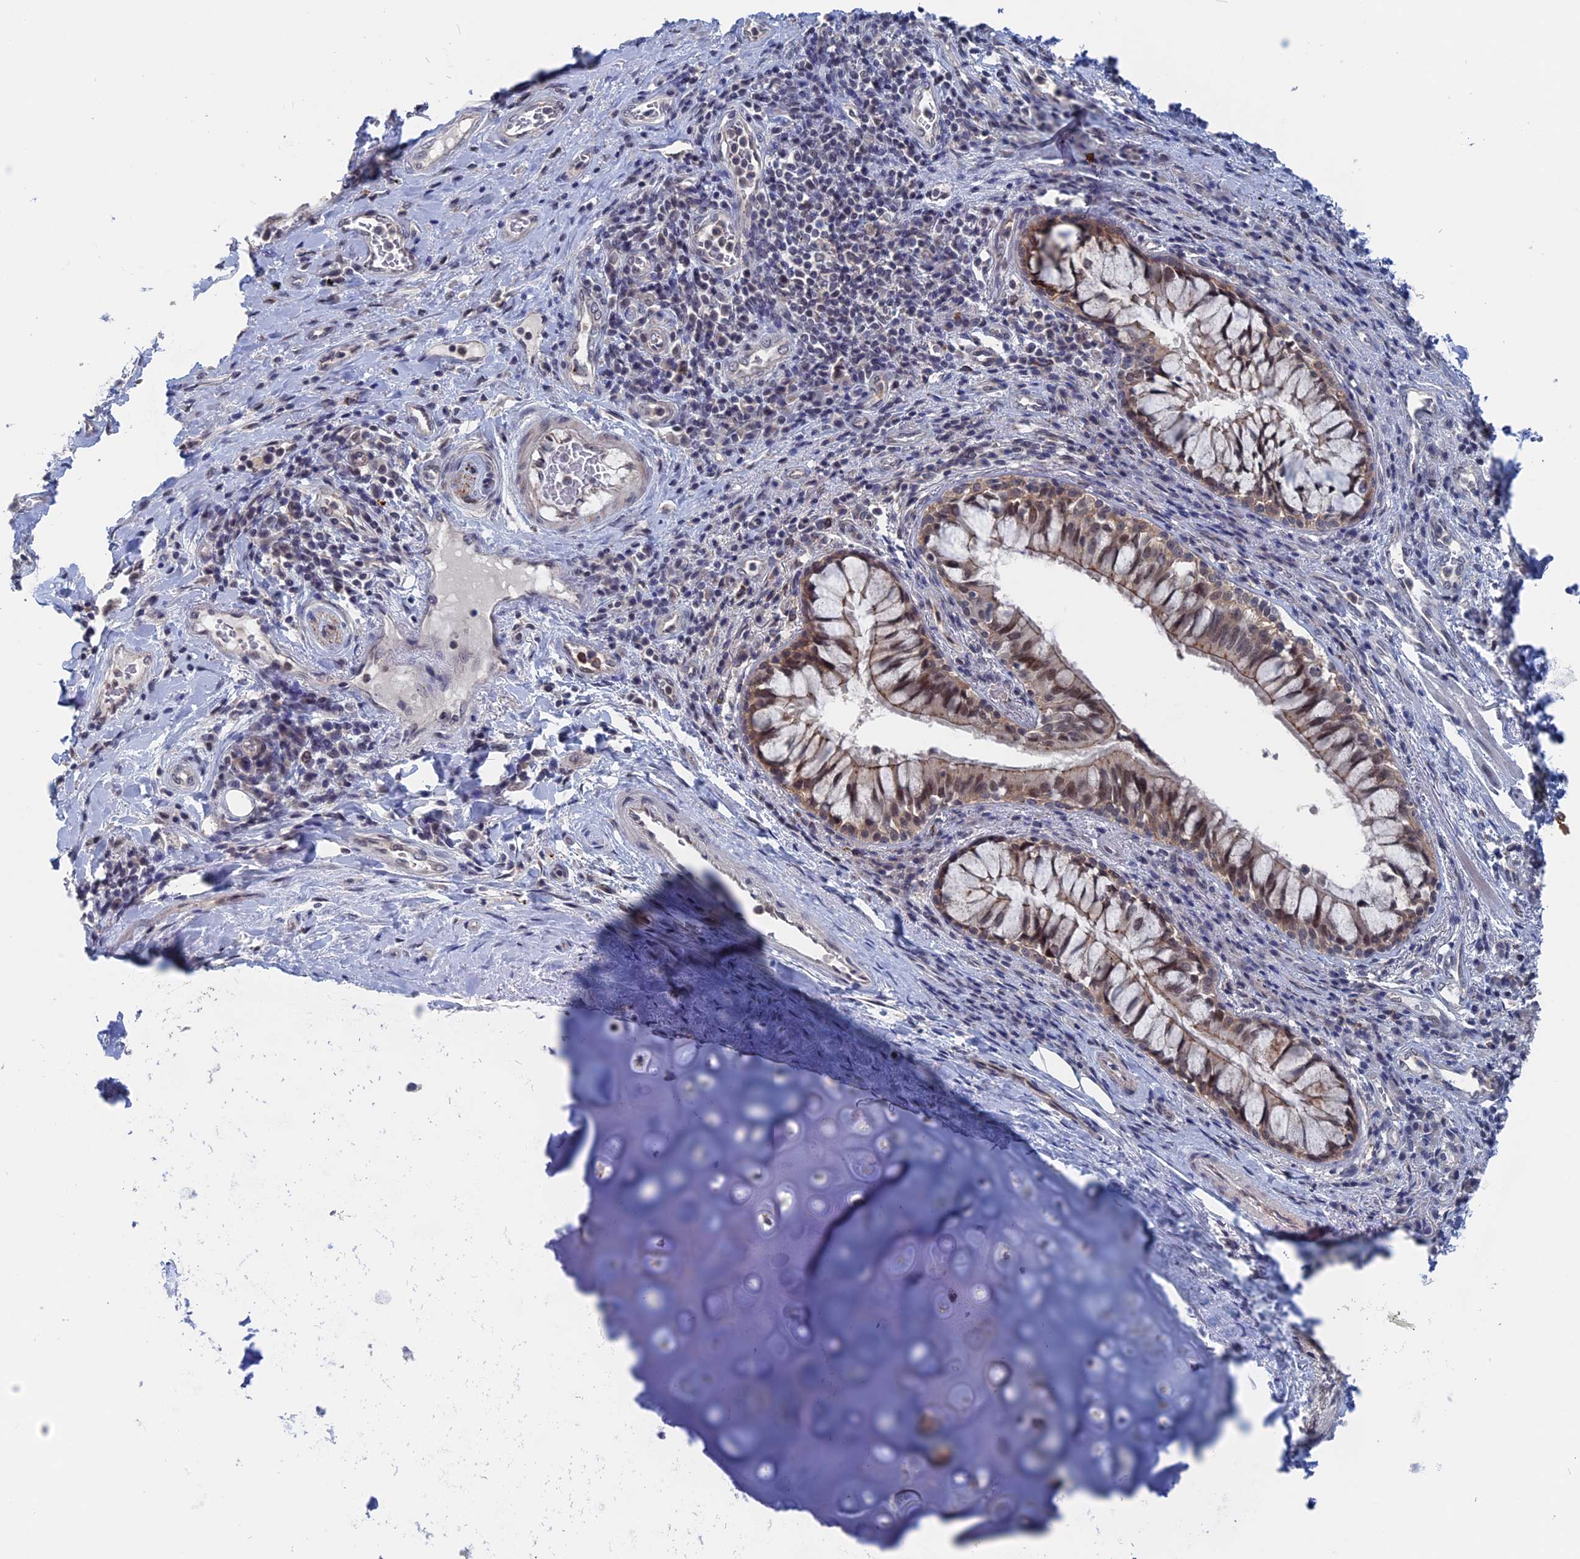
{"staining": {"intensity": "negative", "quantity": "none", "location": "none"}, "tissue": "adipose tissue", "cell_type": "Adipocytes", "image_type": "normal", "snomed": [{"axis": "morphology", "description": "Normal tissue, NOS"}, {"axis": "morphology", "description": "Squamous cell carcinoma, NOS"}, {"axis": "topography", "description": "Bronchus"}, {"axis": "topography", "description": "Lung"}], "caption": "An IHC photomicrograph of benign adipose tissue is shown. There is no staining in adipocytes of adipose tissue.", "gene": "MARCHF3", "patient": {"sex": "male", "age": 64}}